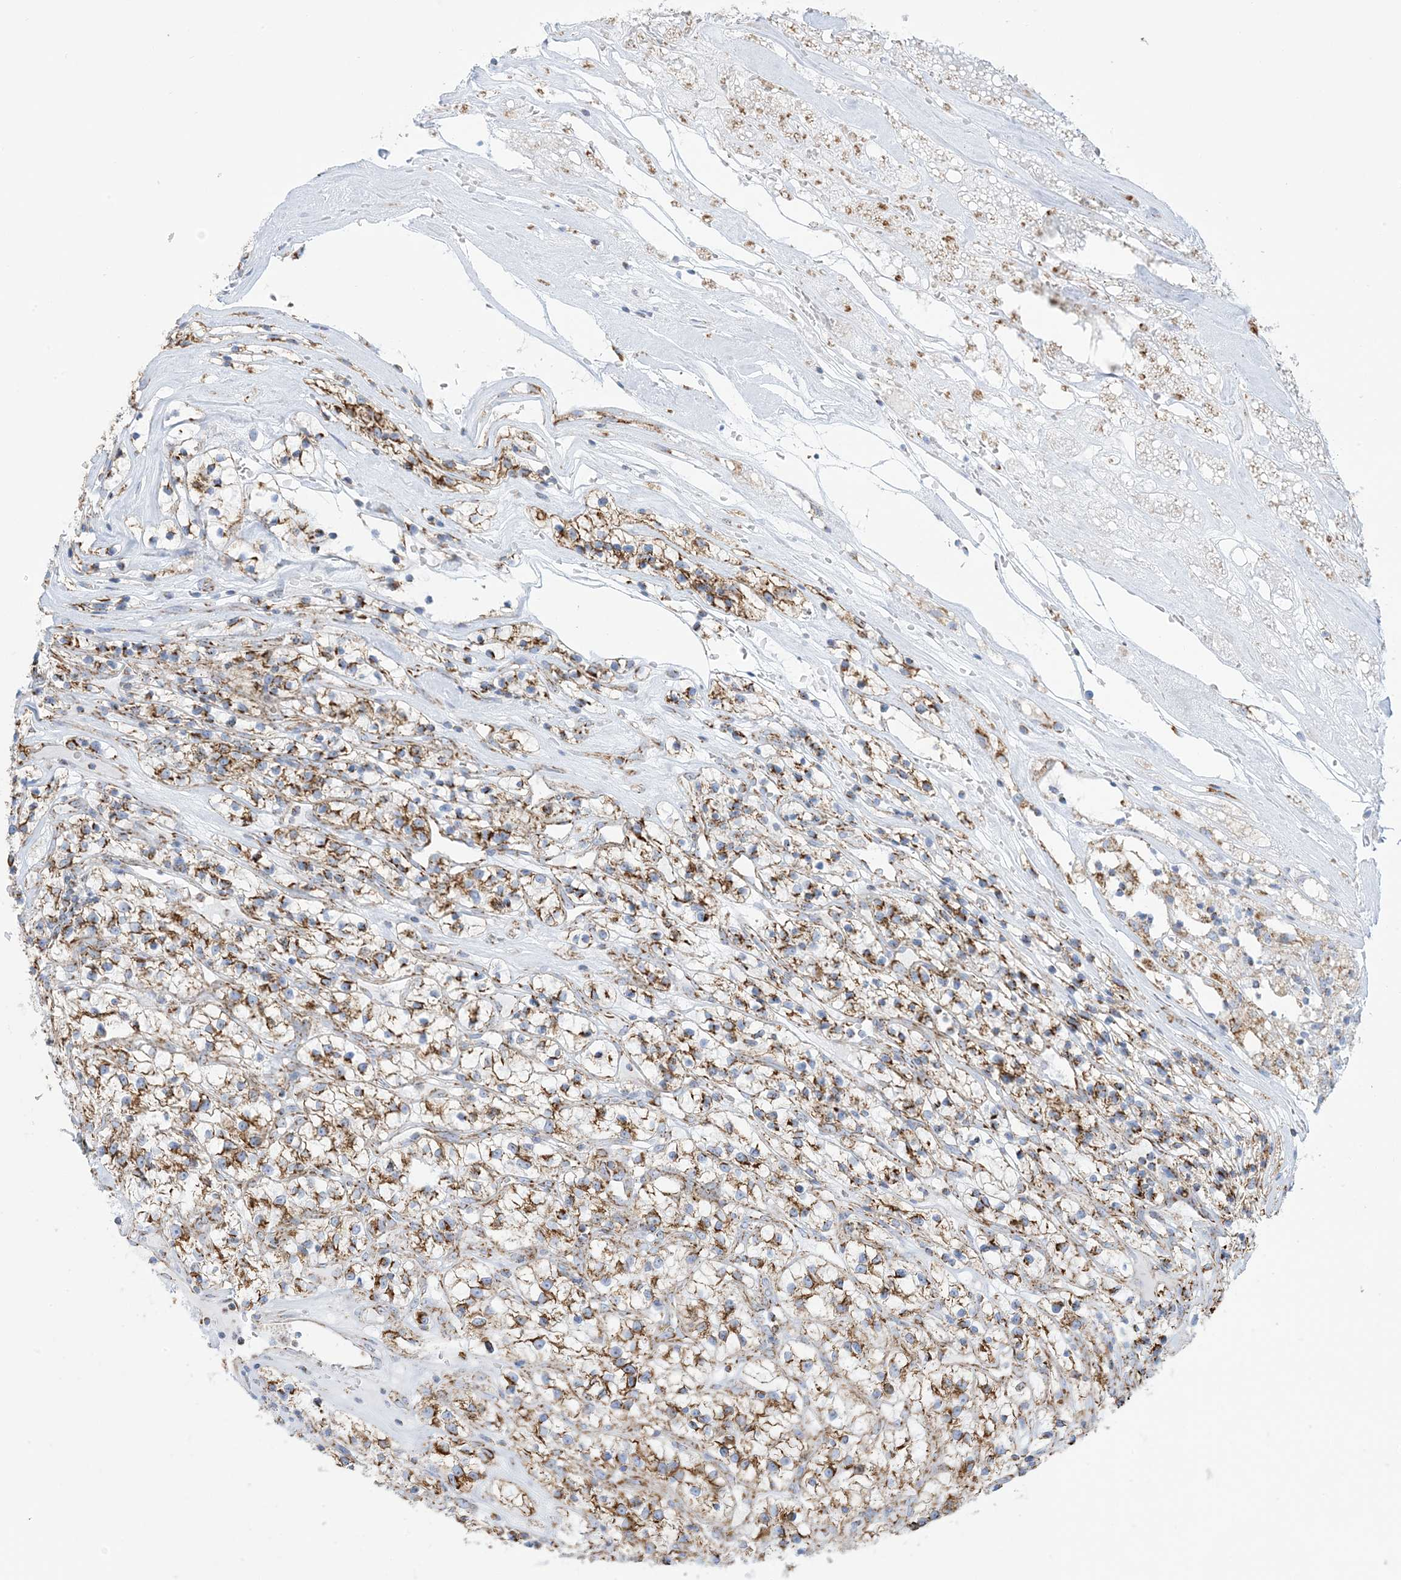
{"staining": {"intensity": "moderate", "quantity": ">75%", "location": "cytoplasmic/membranous"}, "tissue": "renal cancer", "cell_type": "Tumor cells", "image_type": "cancer", "snomed": [{"axis": "morphology", "description": "Adenocarcinoma, NOS"}, {"axis": "topography", "description": "Kidney"}], "caption": "About >75% of tumor cells in renal cancer display moderate cytoplasmic/membranous protein expression as visualized by brown immunohistochemical staining.", "gene": "SAMM50", "patient": {"sex": "female", "age": 57}}